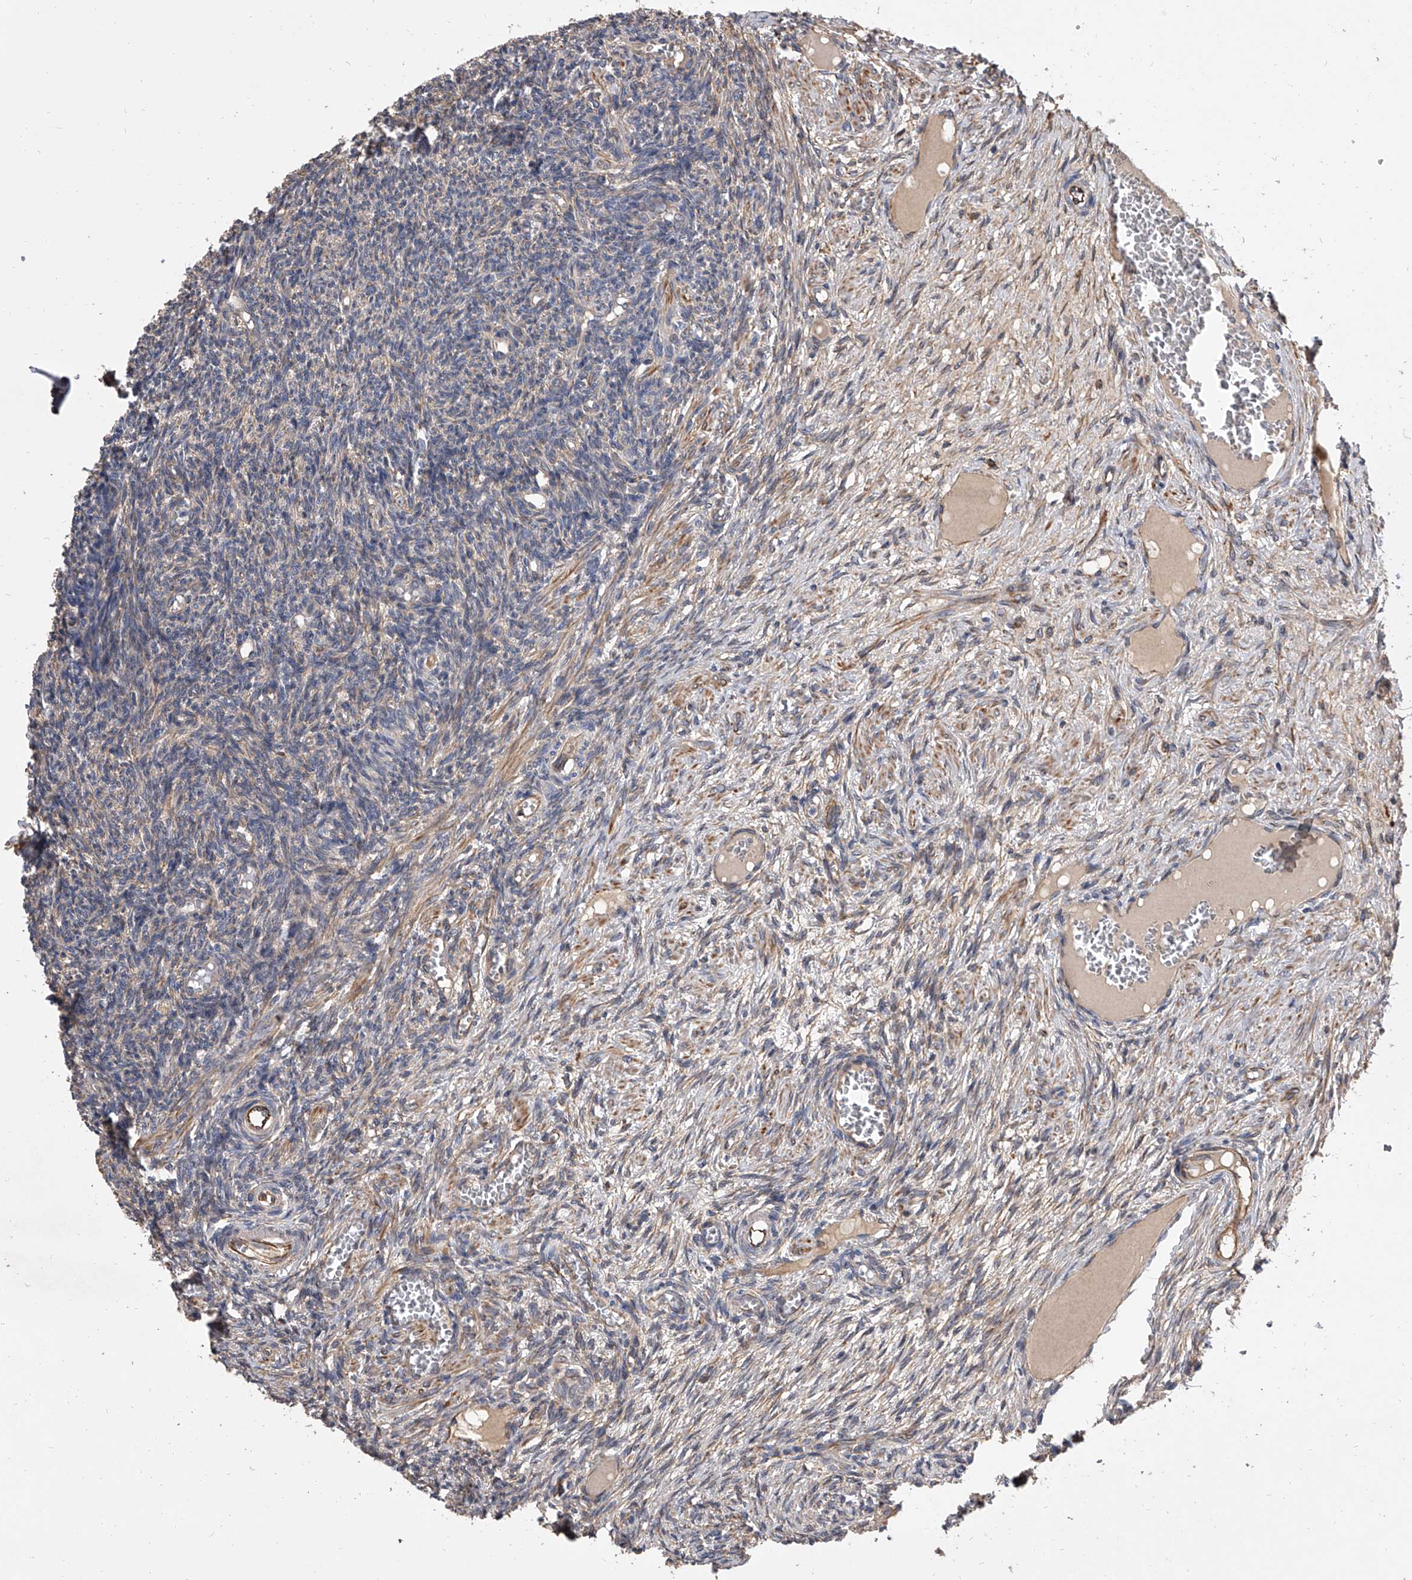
{"staining": {"intensity": "negative", "quantity": "none", "location": "none"}, "tissue": "ovary", "cell_type": "Ovarian stroma cells", "image_type": "normal", "snomed": [{"axis": "morphology", "description": "Normal tissue, NOS"}, {"axis": "topography", "description": "Ovary"}], "caption": "Immunohistochemistry (IHC) of unremarkable human ovary demonstrates no staining in ovarian stroma cells.", "gene": "EXOC4", "patient": {"sex": "female", "age": 27}}